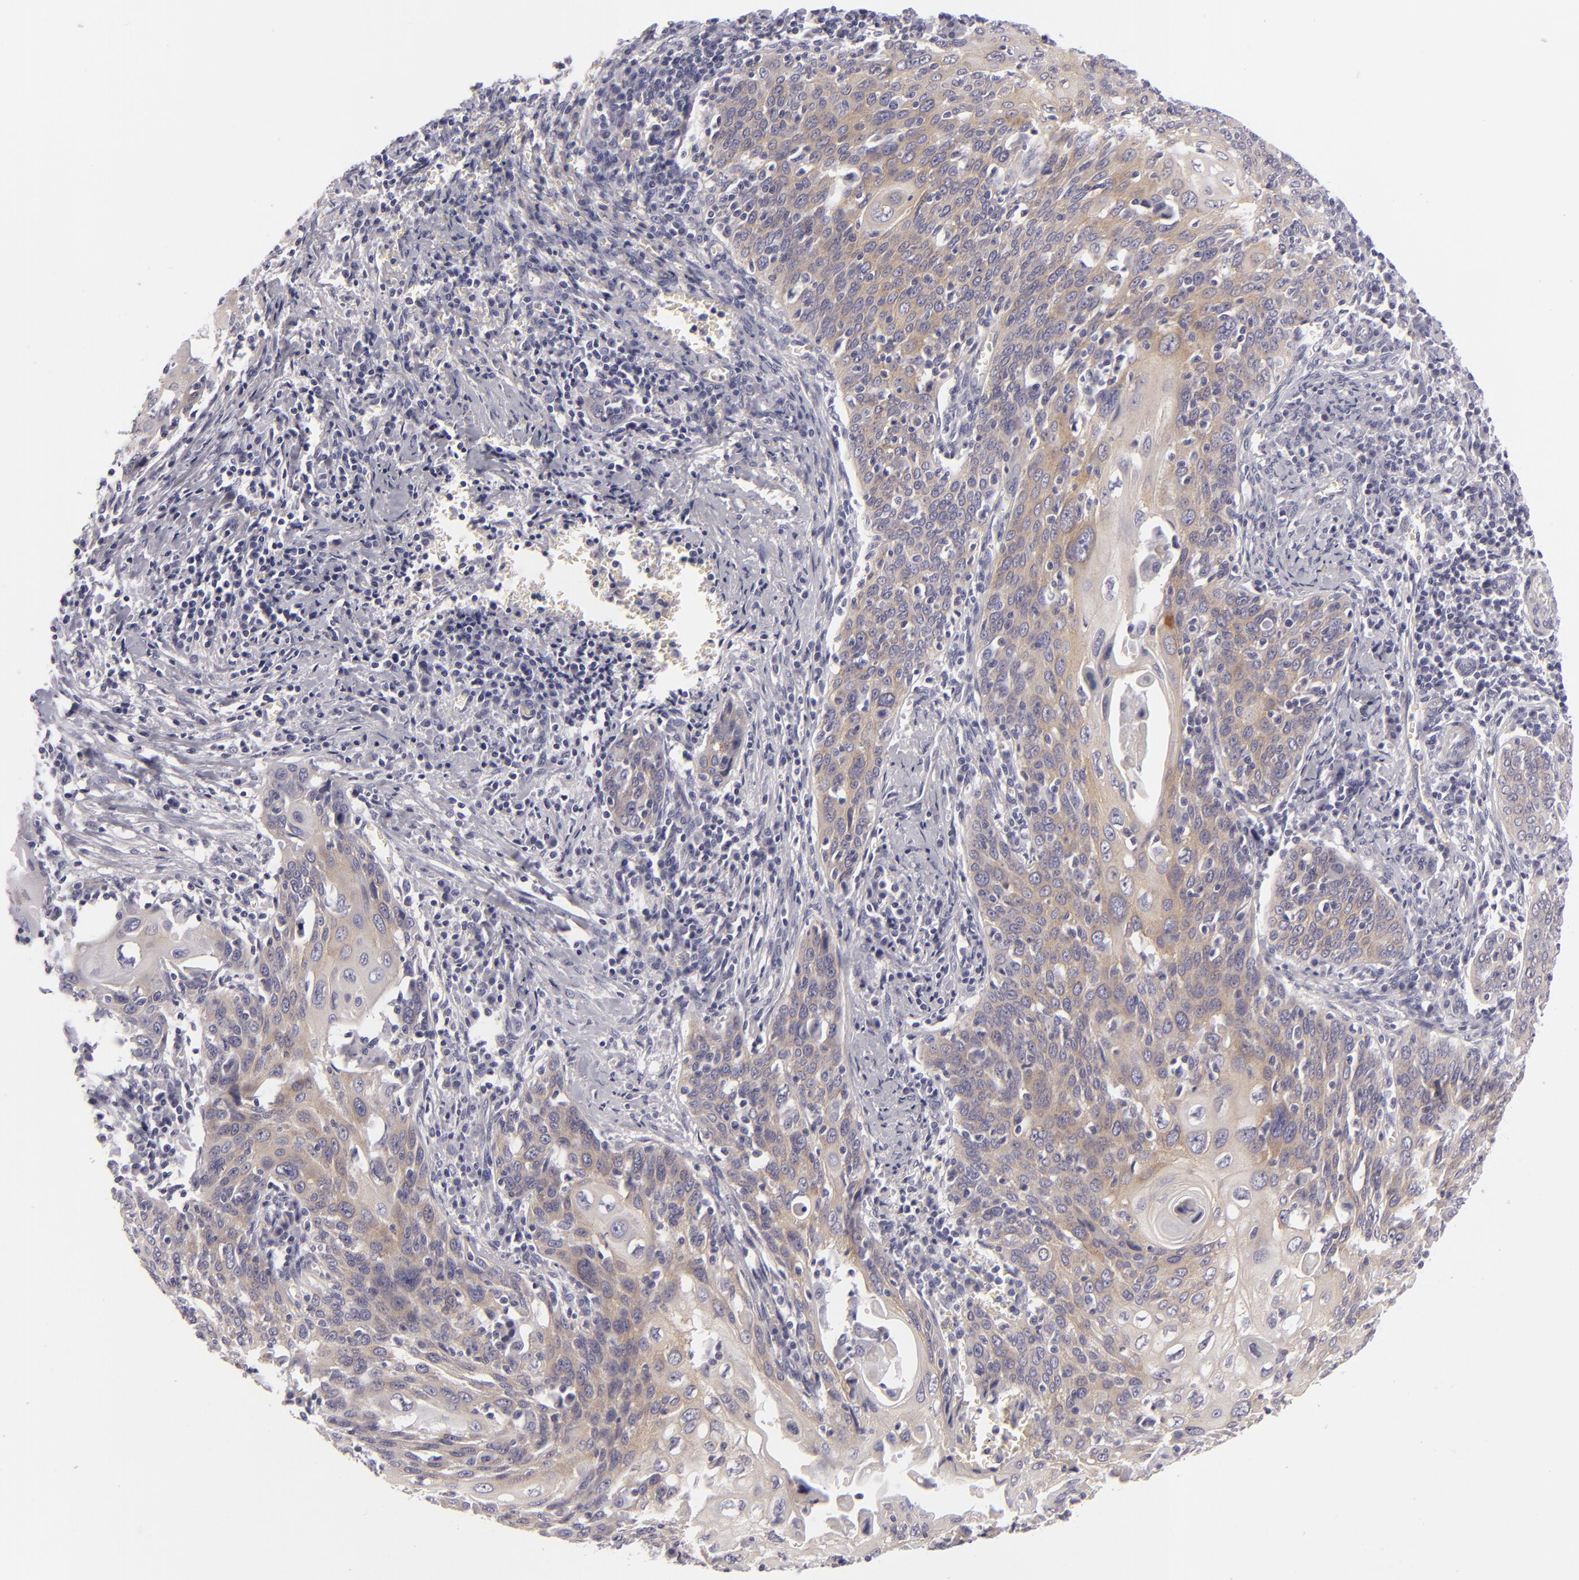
{"staining": {"intensity": "weak", "quantity": "25%-75%", "location": "cytoplasmic/membranous"}, "tissue": "cervical cancer", "cell_type": "Tumor cells", "image_type": "cancer", "snomed": [{"axis": "morphology", "description": "Squamous cell carcinoma, NOS"}, {"axis": "topography", "description": "Cervix"}], "caption": "Weak cytoplasmic/membranous protein expression is present in approximately 25%-75% of tumor cells in cervical cancer.", "gene": "DLG4", "patient": {"sex": "female", "age": 54}}